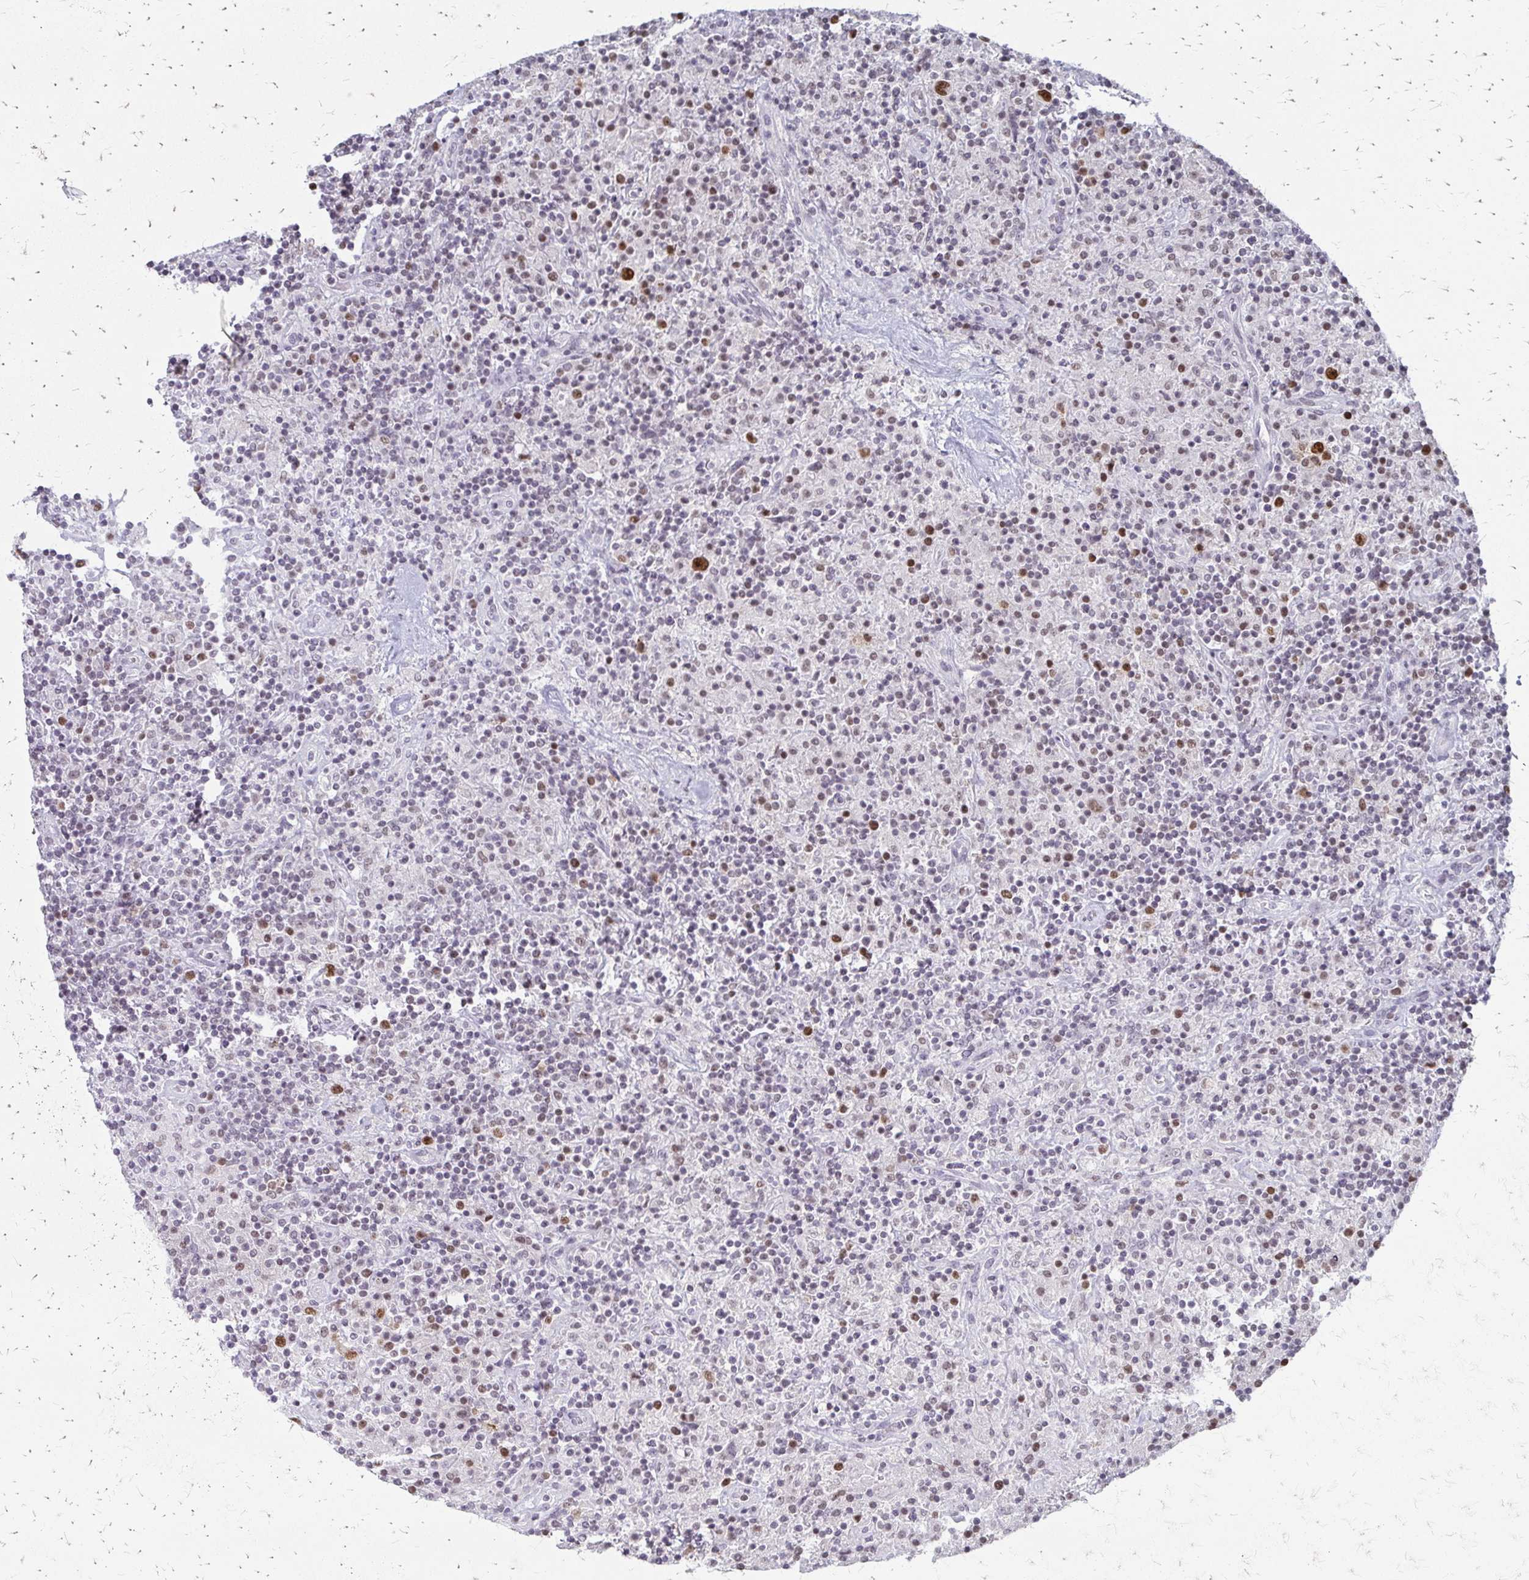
{"staining": {"intensity": "moderate", "quantity": ">75%", "location": "nuclear"}, "tissue": "lymphoma", "cell_type": "Tumor cells", "image_type": "cancer", "snomed": [{"axis": "morphology", "description": "Hodgkin's disease, NOS"}, {"axis": "topography", "description": "Thymus, NOS"}], "caption": "The histopathology image demonstrates immunohistochemical staining of Hodgkin's disease. There is moderate nuclear expression is present in about >75% of tumor cells. Nuclei are stained in blue.", "gene": "EED", "patient": {"sex": "female", "age": 17}}